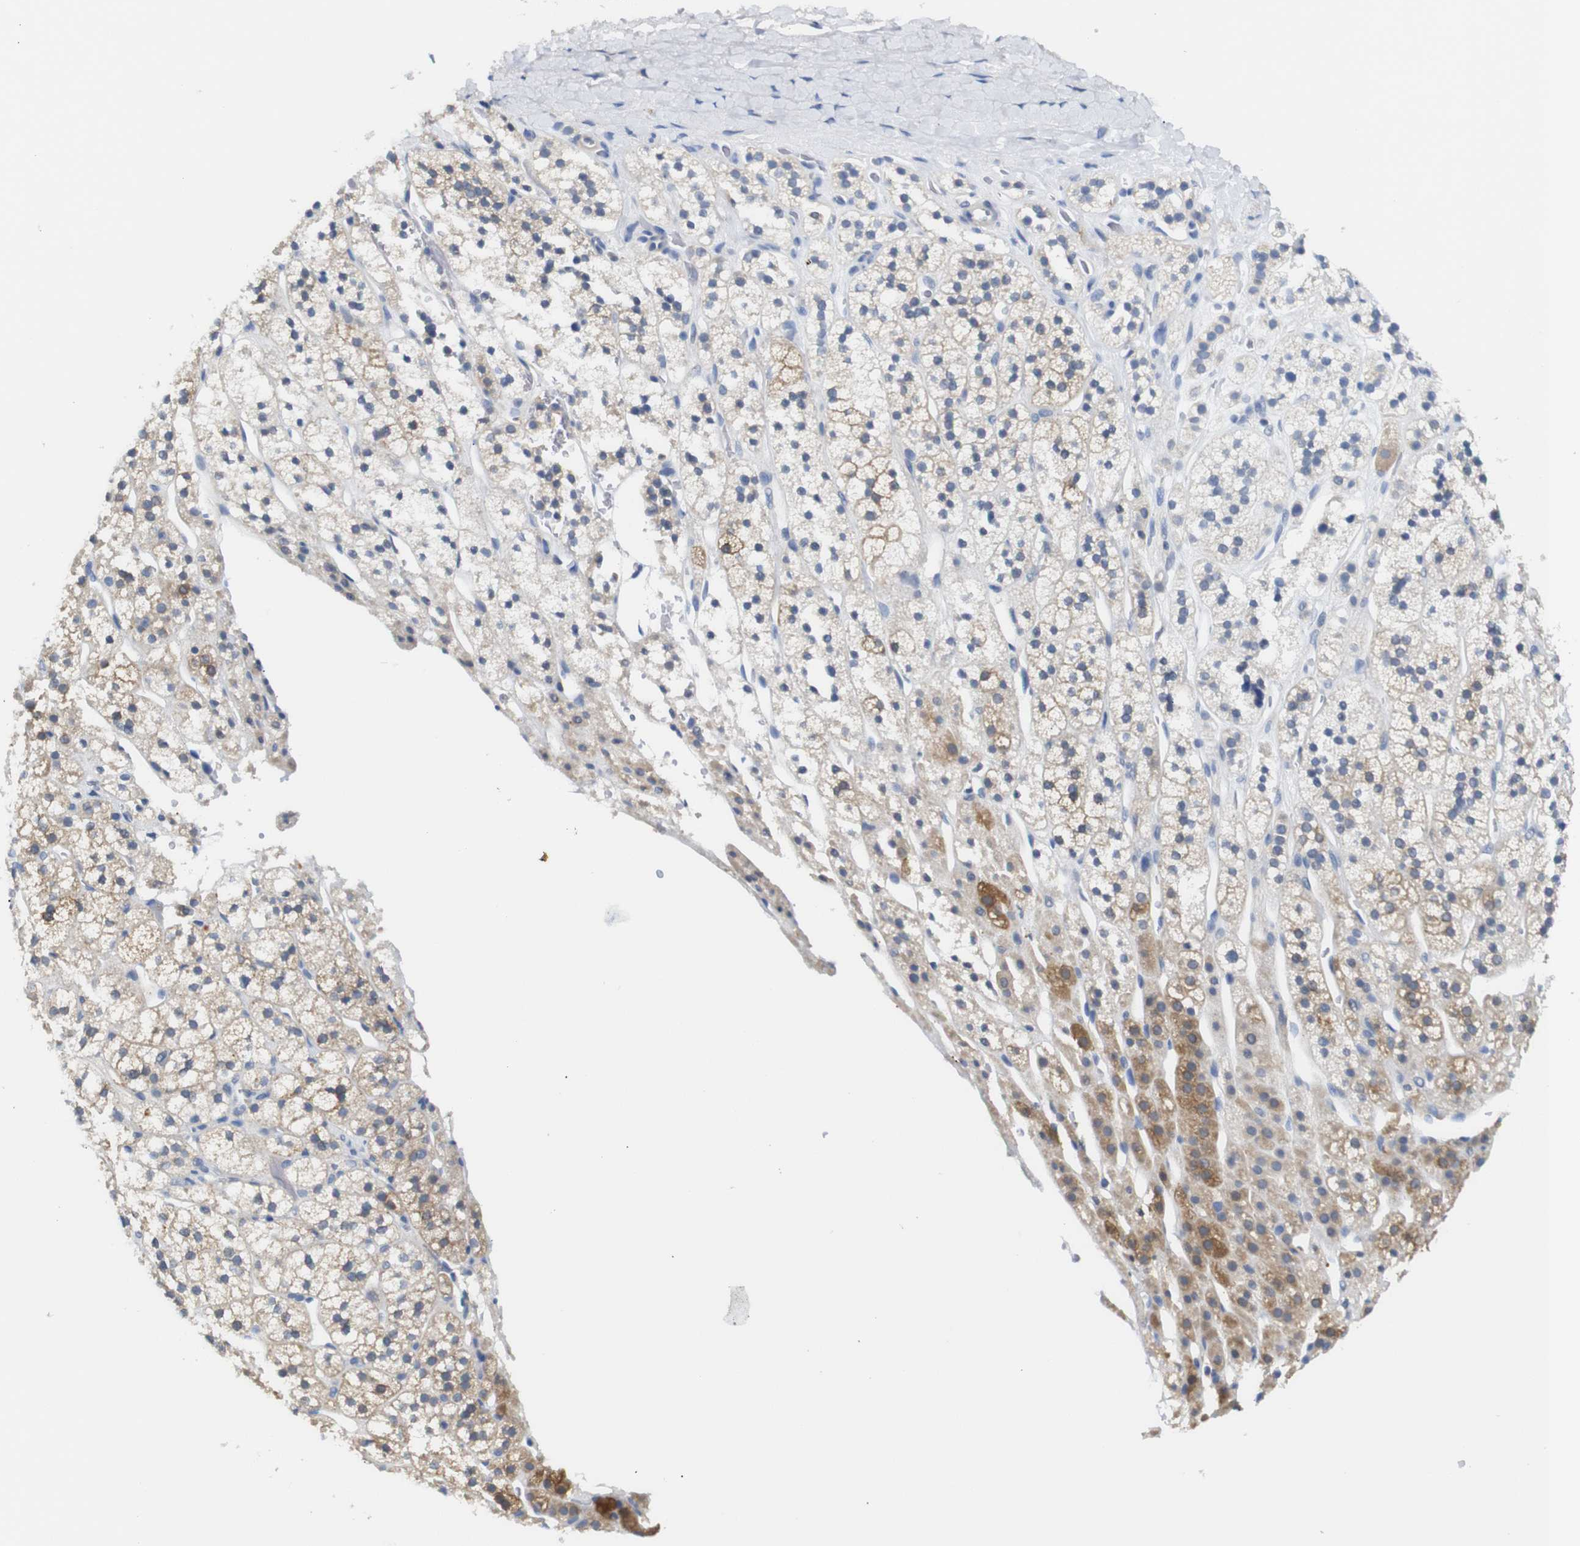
{"staining": {"intensity": "moderate", "quantity": ">75%", "location": "cytoplasmic/membranous"}, "tissue": "adrenal gland", "cell_type": "Glandular cells", "image_type": "normal", "snomed": [{"axis": "morphology", "description": "Normal tissue, NOS"}, {"axis": "topography", "description": "Adrenal gland"}], "caption": "Moderate cytoplasmic/membranous expression is present in approximately >75% of glandular cells in unremarkable adrenal gland.", "gene": "ALOX15", "patient": {"sex": "male", "age": 56}}